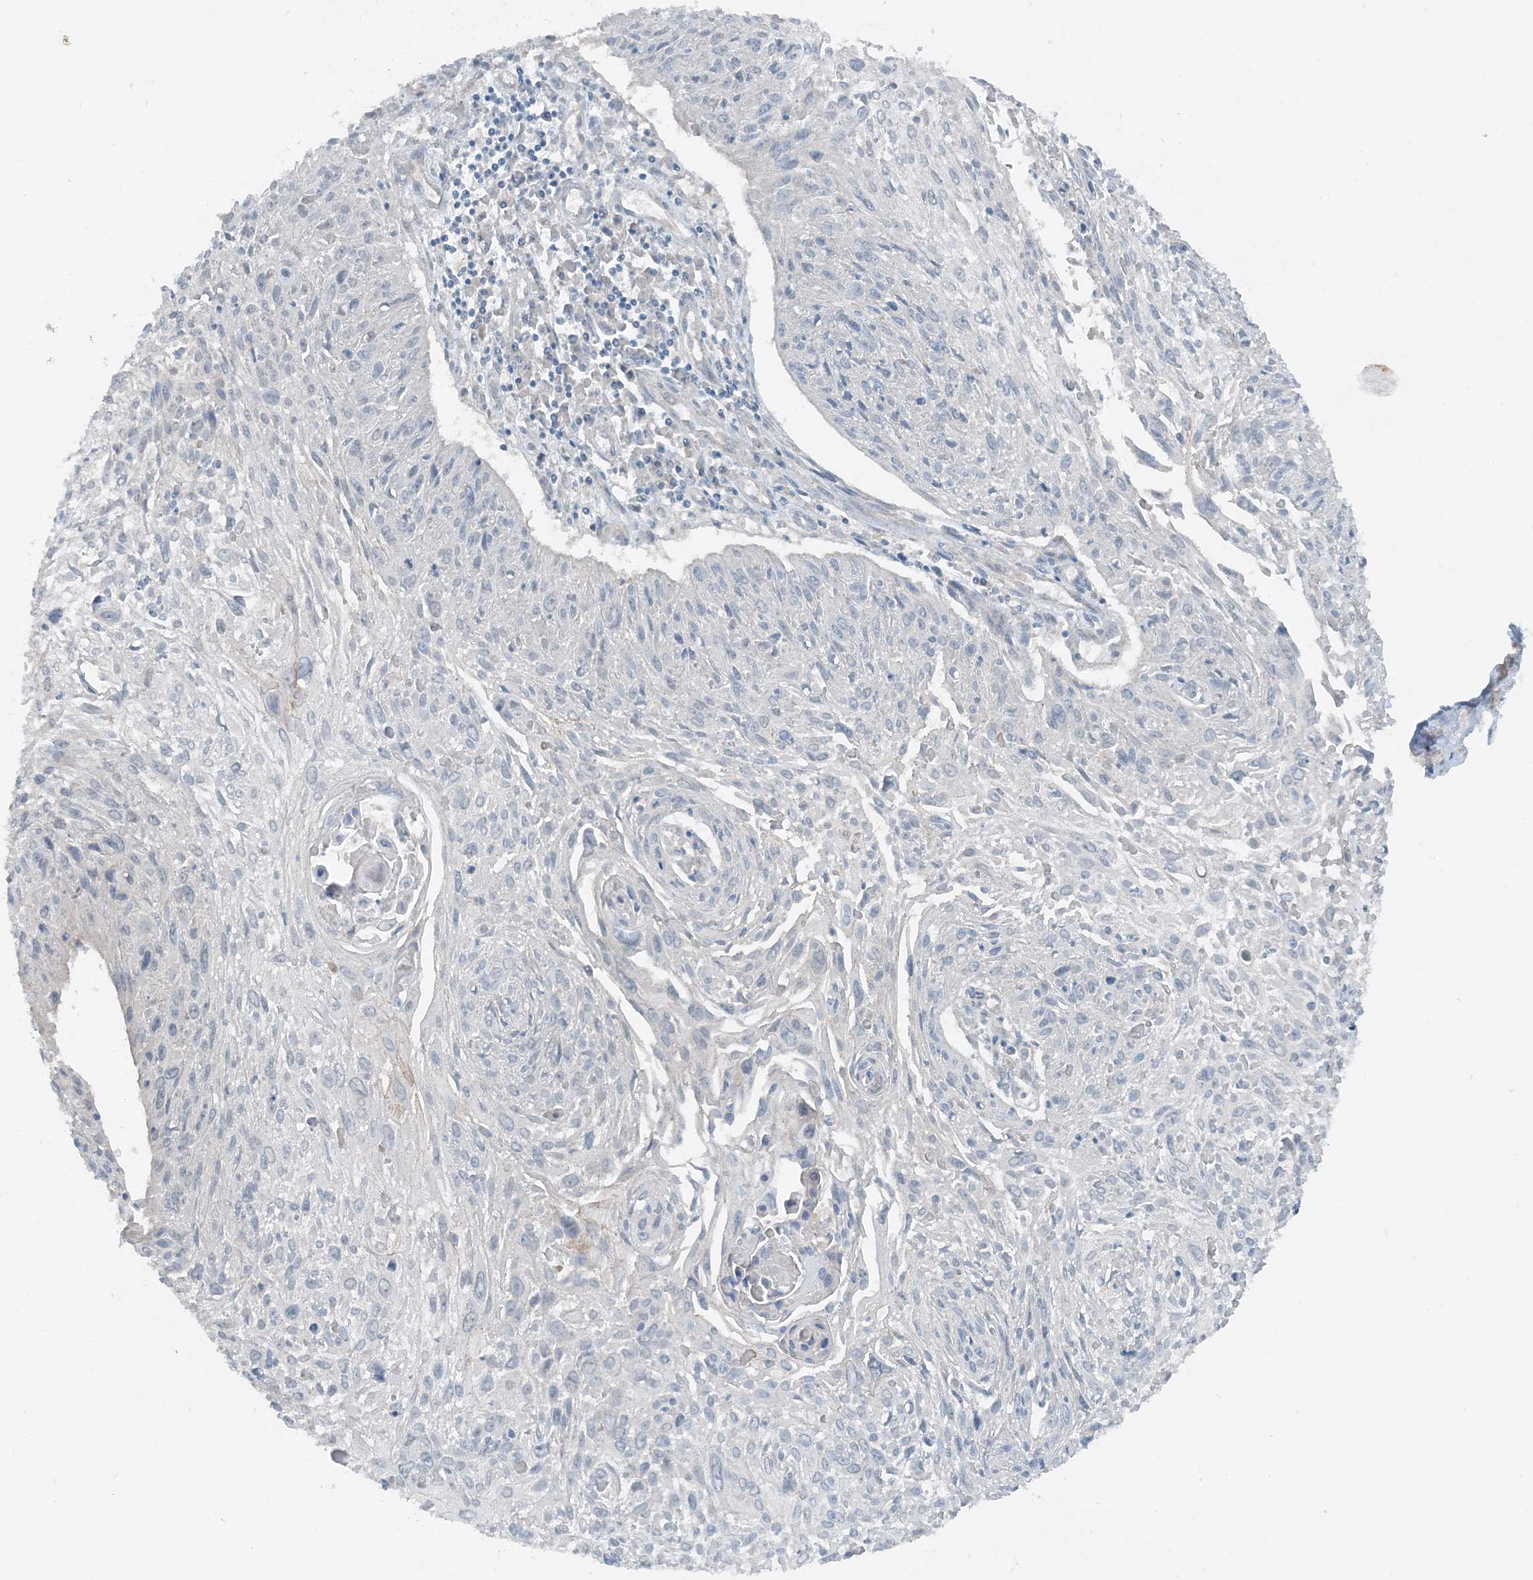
{"staining": {"intensity": "negative", "quantity": "none", "location": "none"}, "tissue": "cervical cancer", "cell_type": "Tumor cells", "image_type": "cancer", "snomed": [{"axis": "morphology", "description": "Squamous cell carcinoma, NOS"}, {"axis": "topography", "description": "Cervix"}], "caption": "Squamous cell carcinoma (cervical) stained for a protein using immunohistochemistry (IHC) shows no positivity tumor cells.", "gene": "MITD1", "patient": {"sex": "female", "age": 51}}